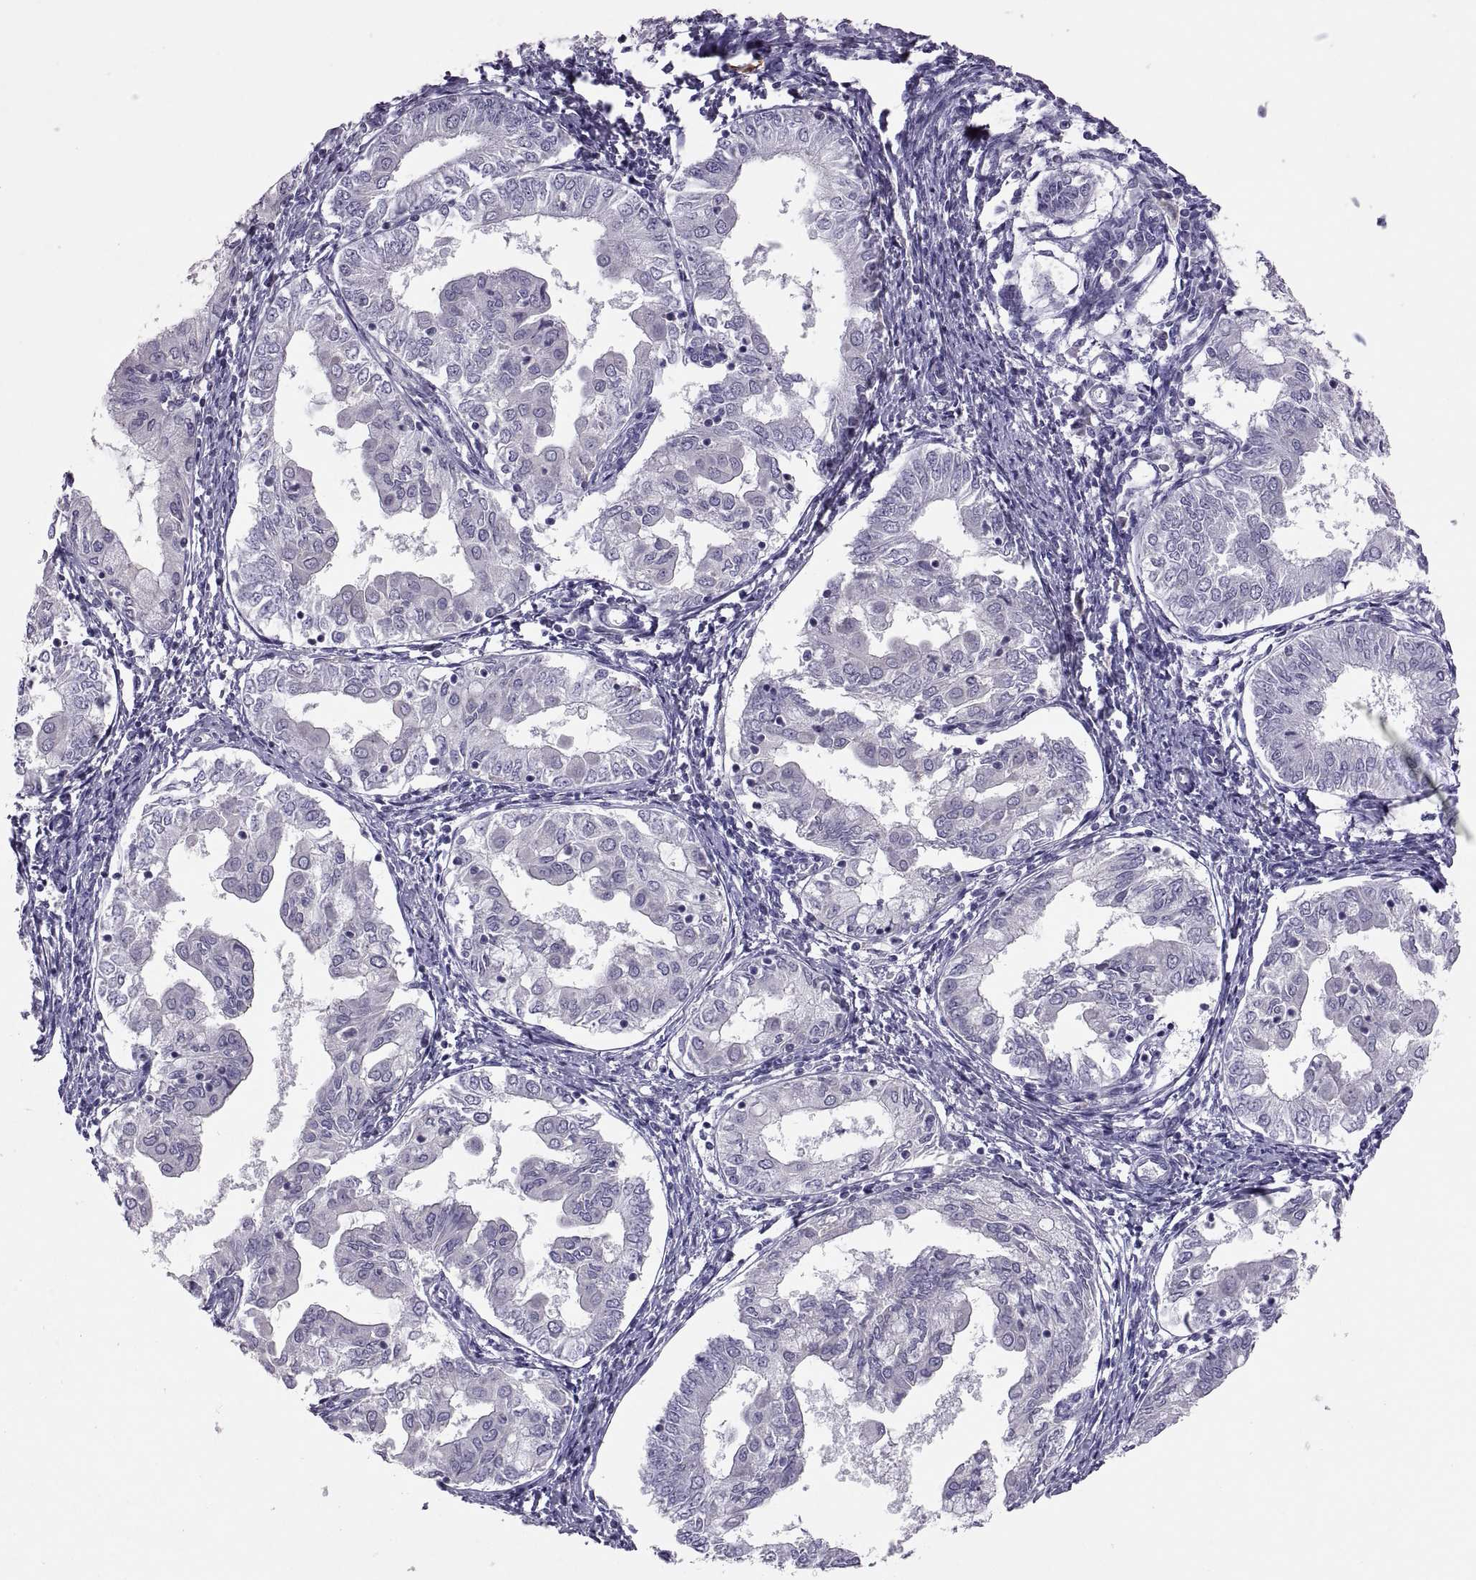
{"staining": {"intensity": "negative", "quantity": "none", "location": "none"}, "tissue": "endometrial cancer", "cell_type": "Tumor cells", "image_type": "cancer", "snomed": [{"axis": "morphology", "description": "Adenocarcinoma, NOS"}, {"axis": "topography", "description": "Endometrium"}], "caption": "This is an IHC histopathology image of human endometrial cancer. There is no staining in tumor cells.", "gene": "TBX19", "patient": {"sex": "female", "age": 68}}